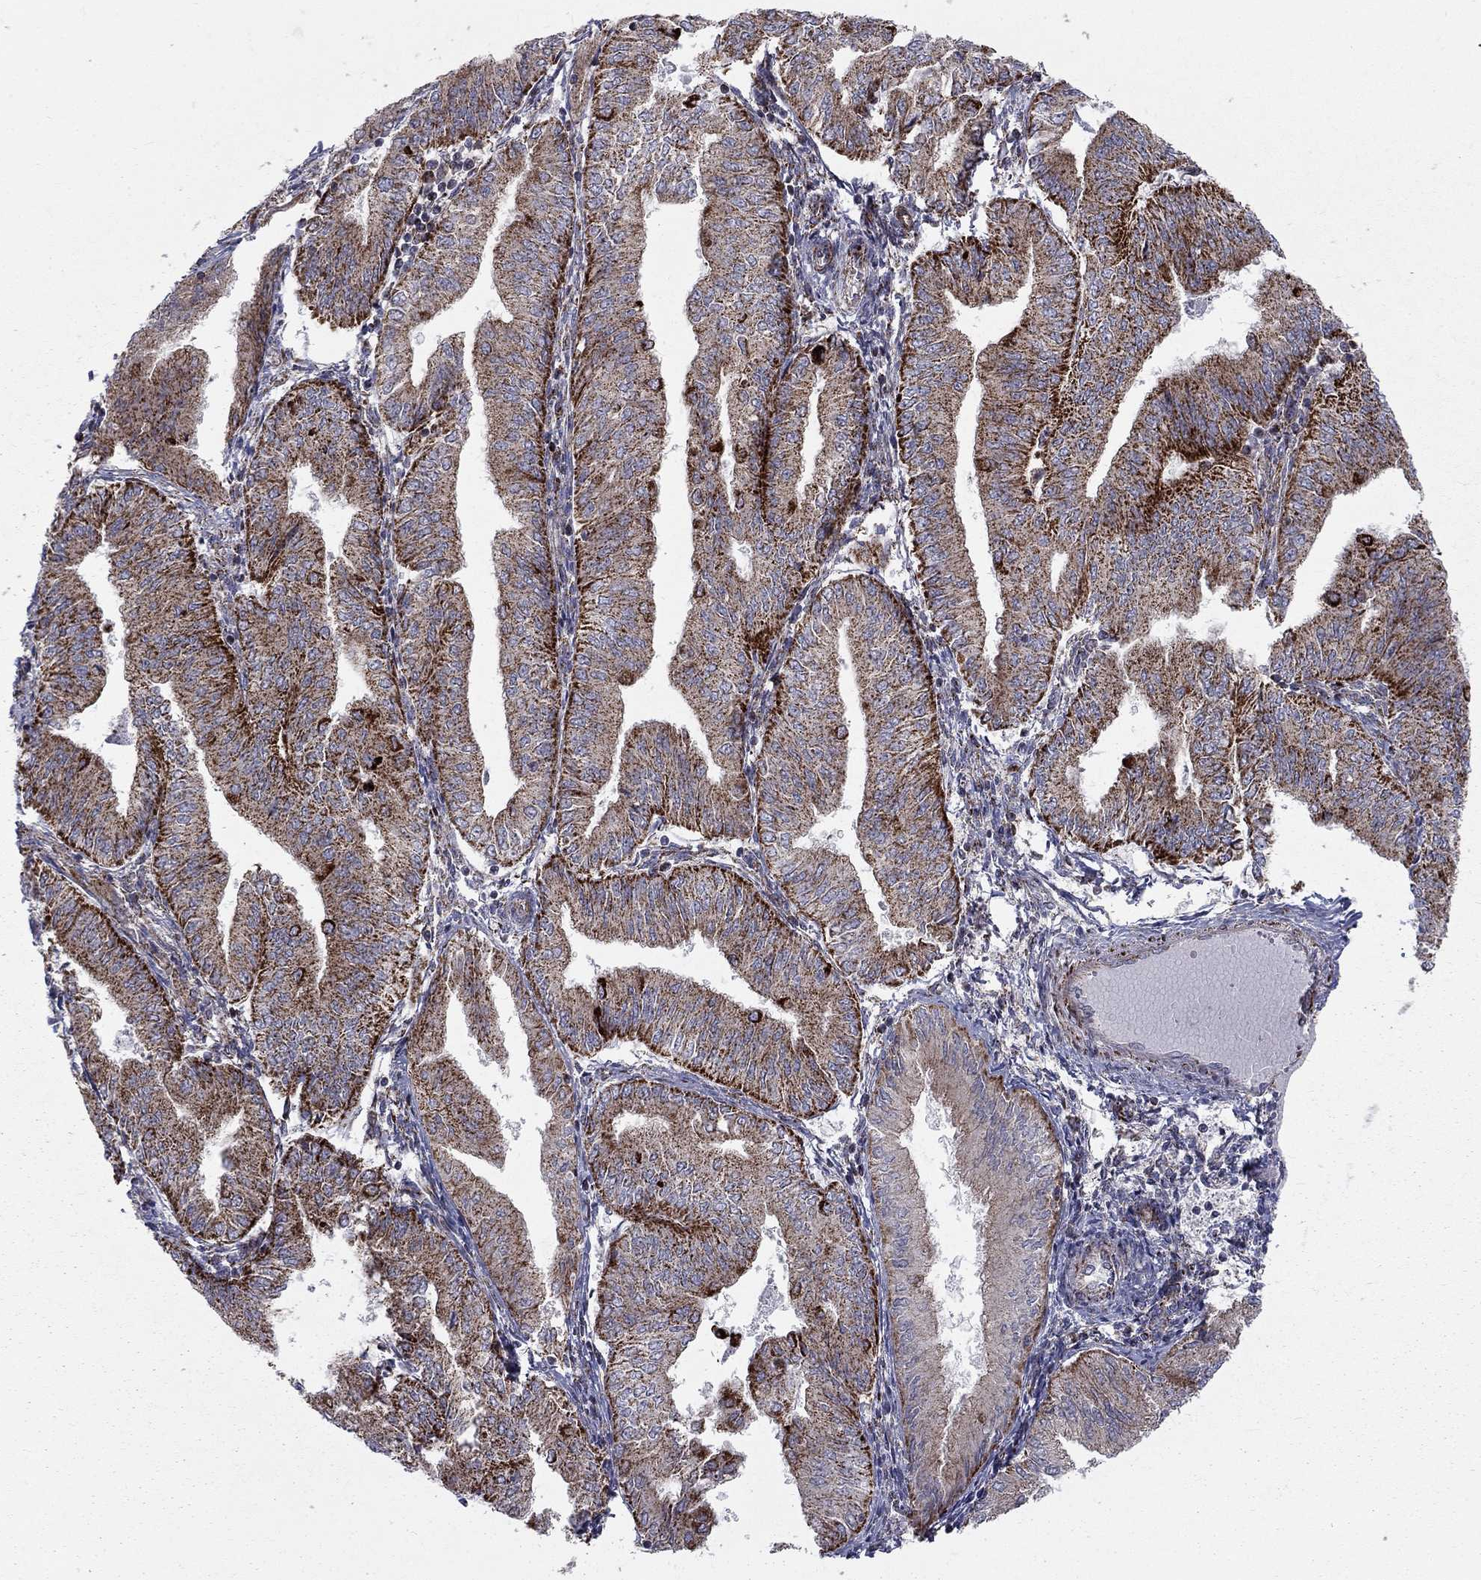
{"staining": {"intensity": "strong", "quantity": ">75%", "location": "cytoplasmic/membranous"}, "tissue": "endometrial cancer", "cell_type": "Tumor cells", "image_type": "cancer", "snomed": [{"axis": "morphology", "description": "Adenocarcinoma, NOS"}, {"axis": "topography", "description": "Endometrium"}], "caption": "This image displays immunohistochemistry (IHC) staining of human endometrial cancer (adenocarcinoma), with high strong cytoplasmic/membranous positivity in approximately >75% of tumor cells.", "gene": "ALDH1B1", "patient": {"sex": "female", "age": 53}}